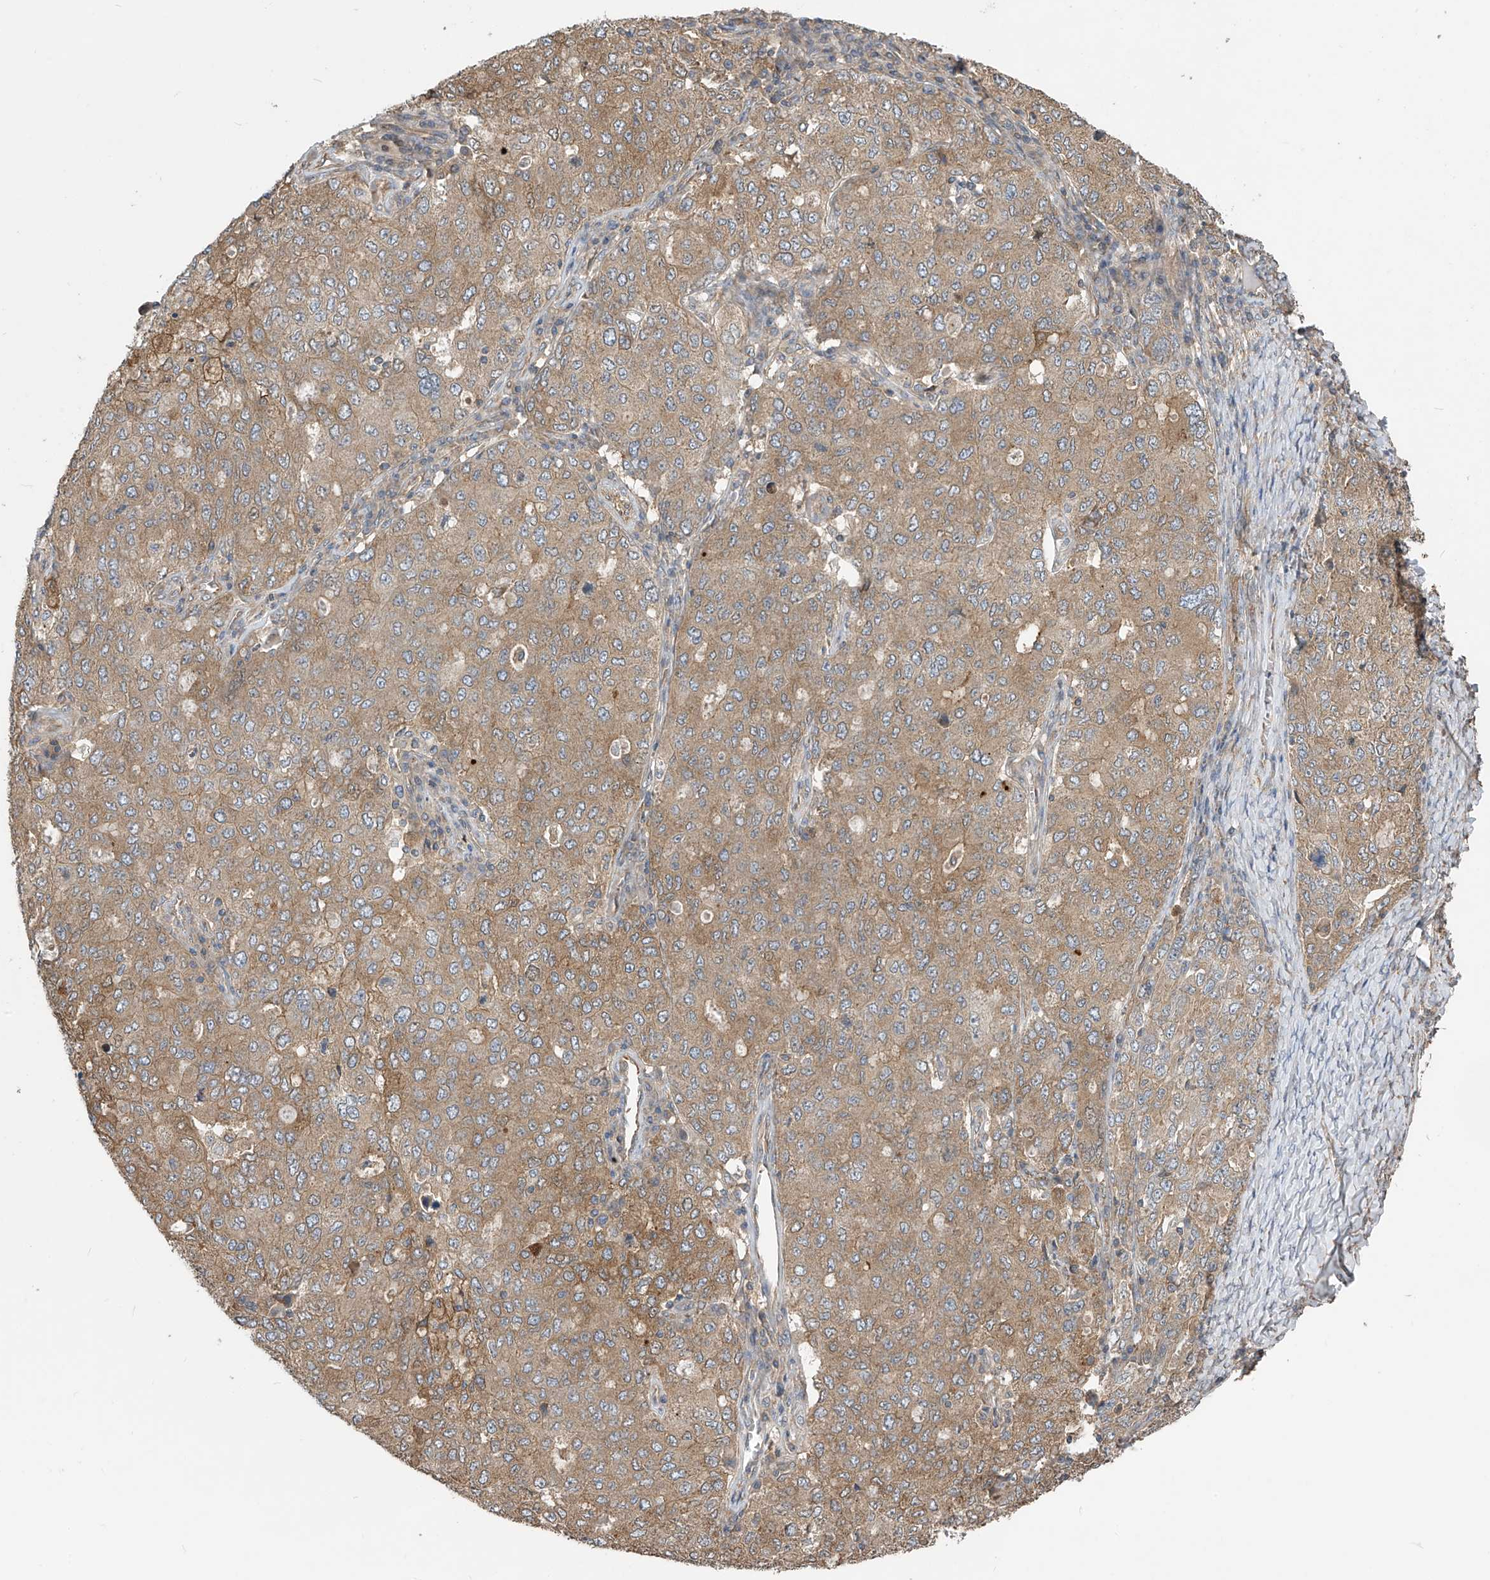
{"staining": {"intensity": "moderate", "quantity": ">75%", "location": "cytoplasmic/membranous"}, "tissue": "ovarian cancer", "cell_type": "Tumor cells", "image_type": "cancer", "snomed": [{"axis": "morphology", "description": "Carcinoma, endometroid"}, {"axis": "topography", "description": "Ovary"}], "caption": "The micrograph demonstrates a brown stain indicating the presence of a protein in the cytoplasmic/membranous of tumor cells in ovarian endometroid carcinoma. (DAB (3,3'-diaminobenzidine) IHC, brown staining for protein, blue staining for nuclei).", "gene": "PHACTR4", "patient": {"sex": "female", "age": 62}}